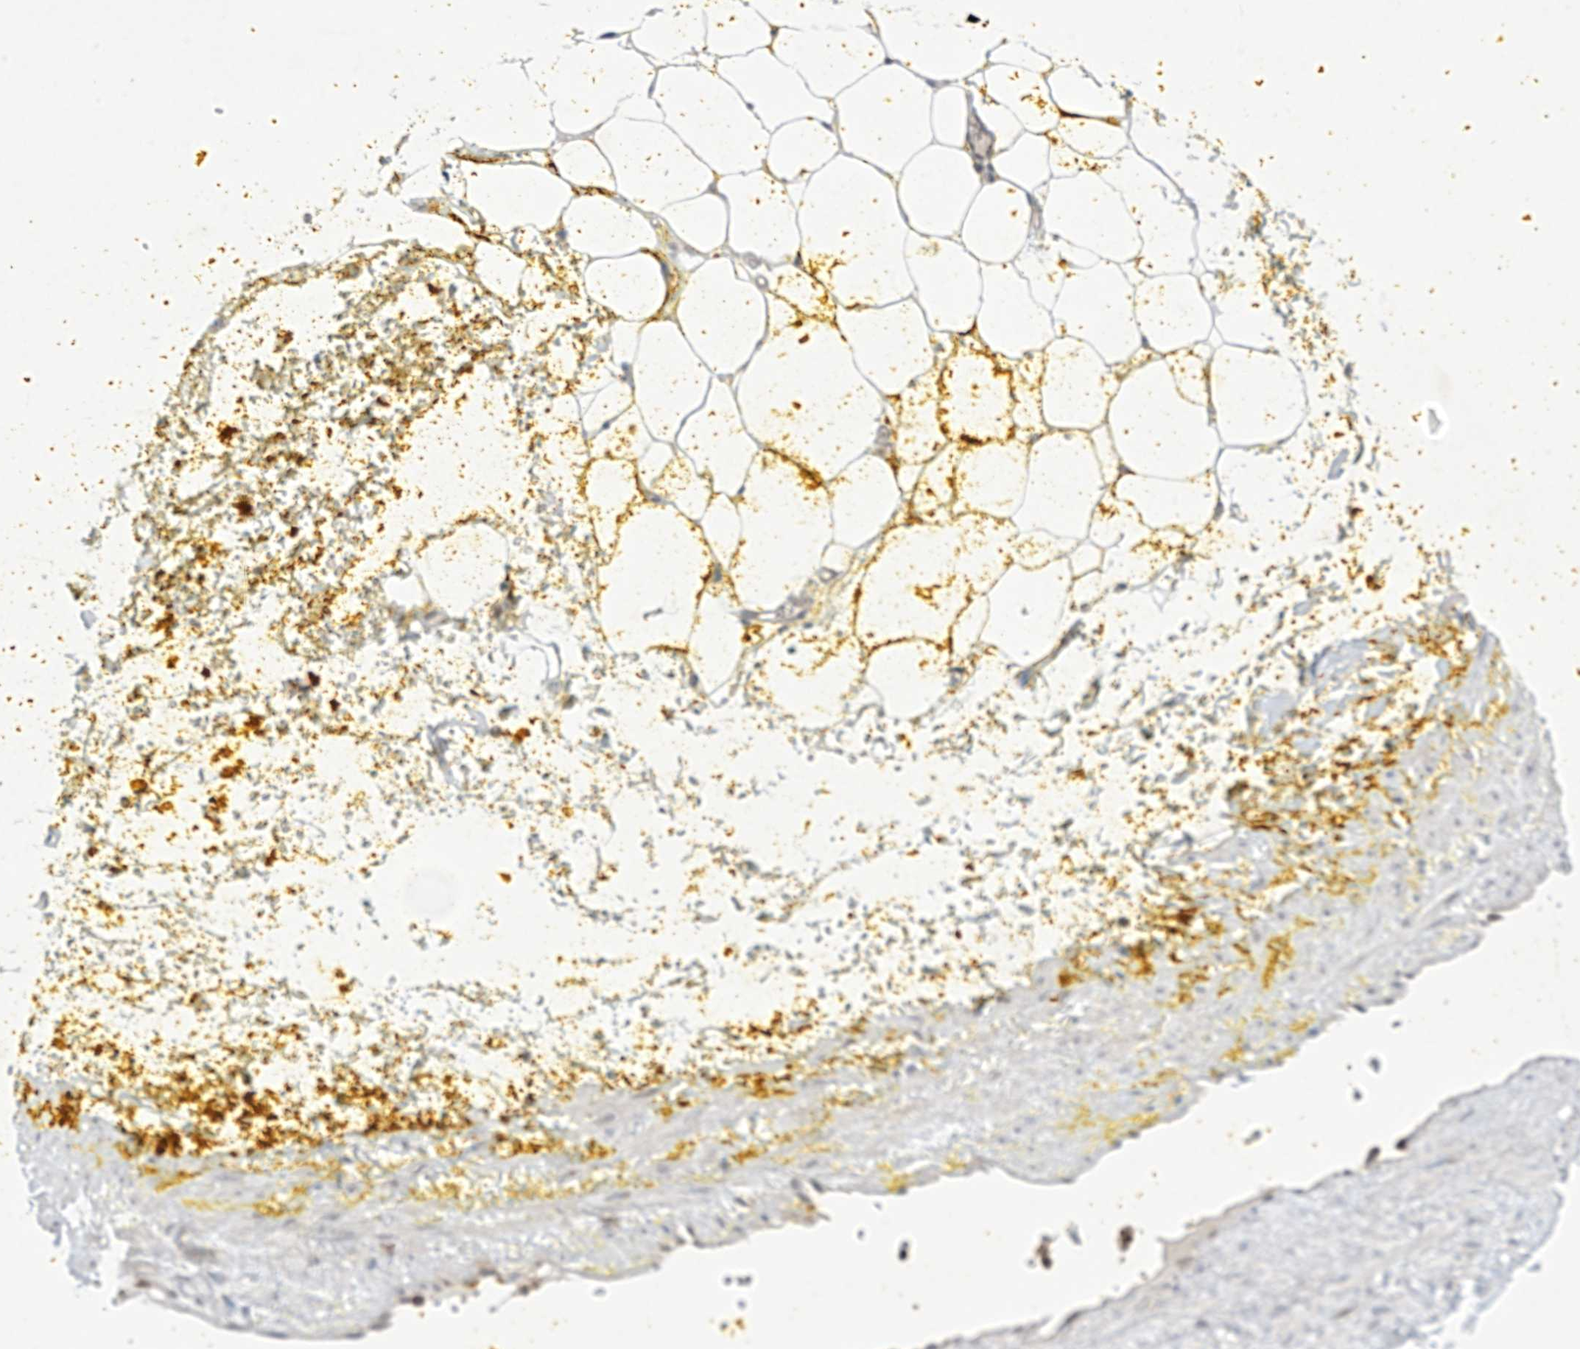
{"staining": {"intensity": "negative", "quantity": "none", "location": "none"}, "tissue": "adipose tissue", "cell_type": "Adipocytes", "image_type": "normal", "snomed": [{"axis": "morphology", "description": "Normal tissue, NOS"}, {"axis": "morphology", "description": "Adenocarcinoma, Low grade"}, {"axis": "topography", "description": "Prostate"}, {"axis": "topography", "description": "Peripheral nerve tissue"}], "caption": "An immunohistochemistry (IHC) photomicrograph of unremarkable adipose tissue is shown. There is no staining in adipocytes of adipose tissue.", "gene": "MSL3", "patient": {"sex": "male", "age": 63}}